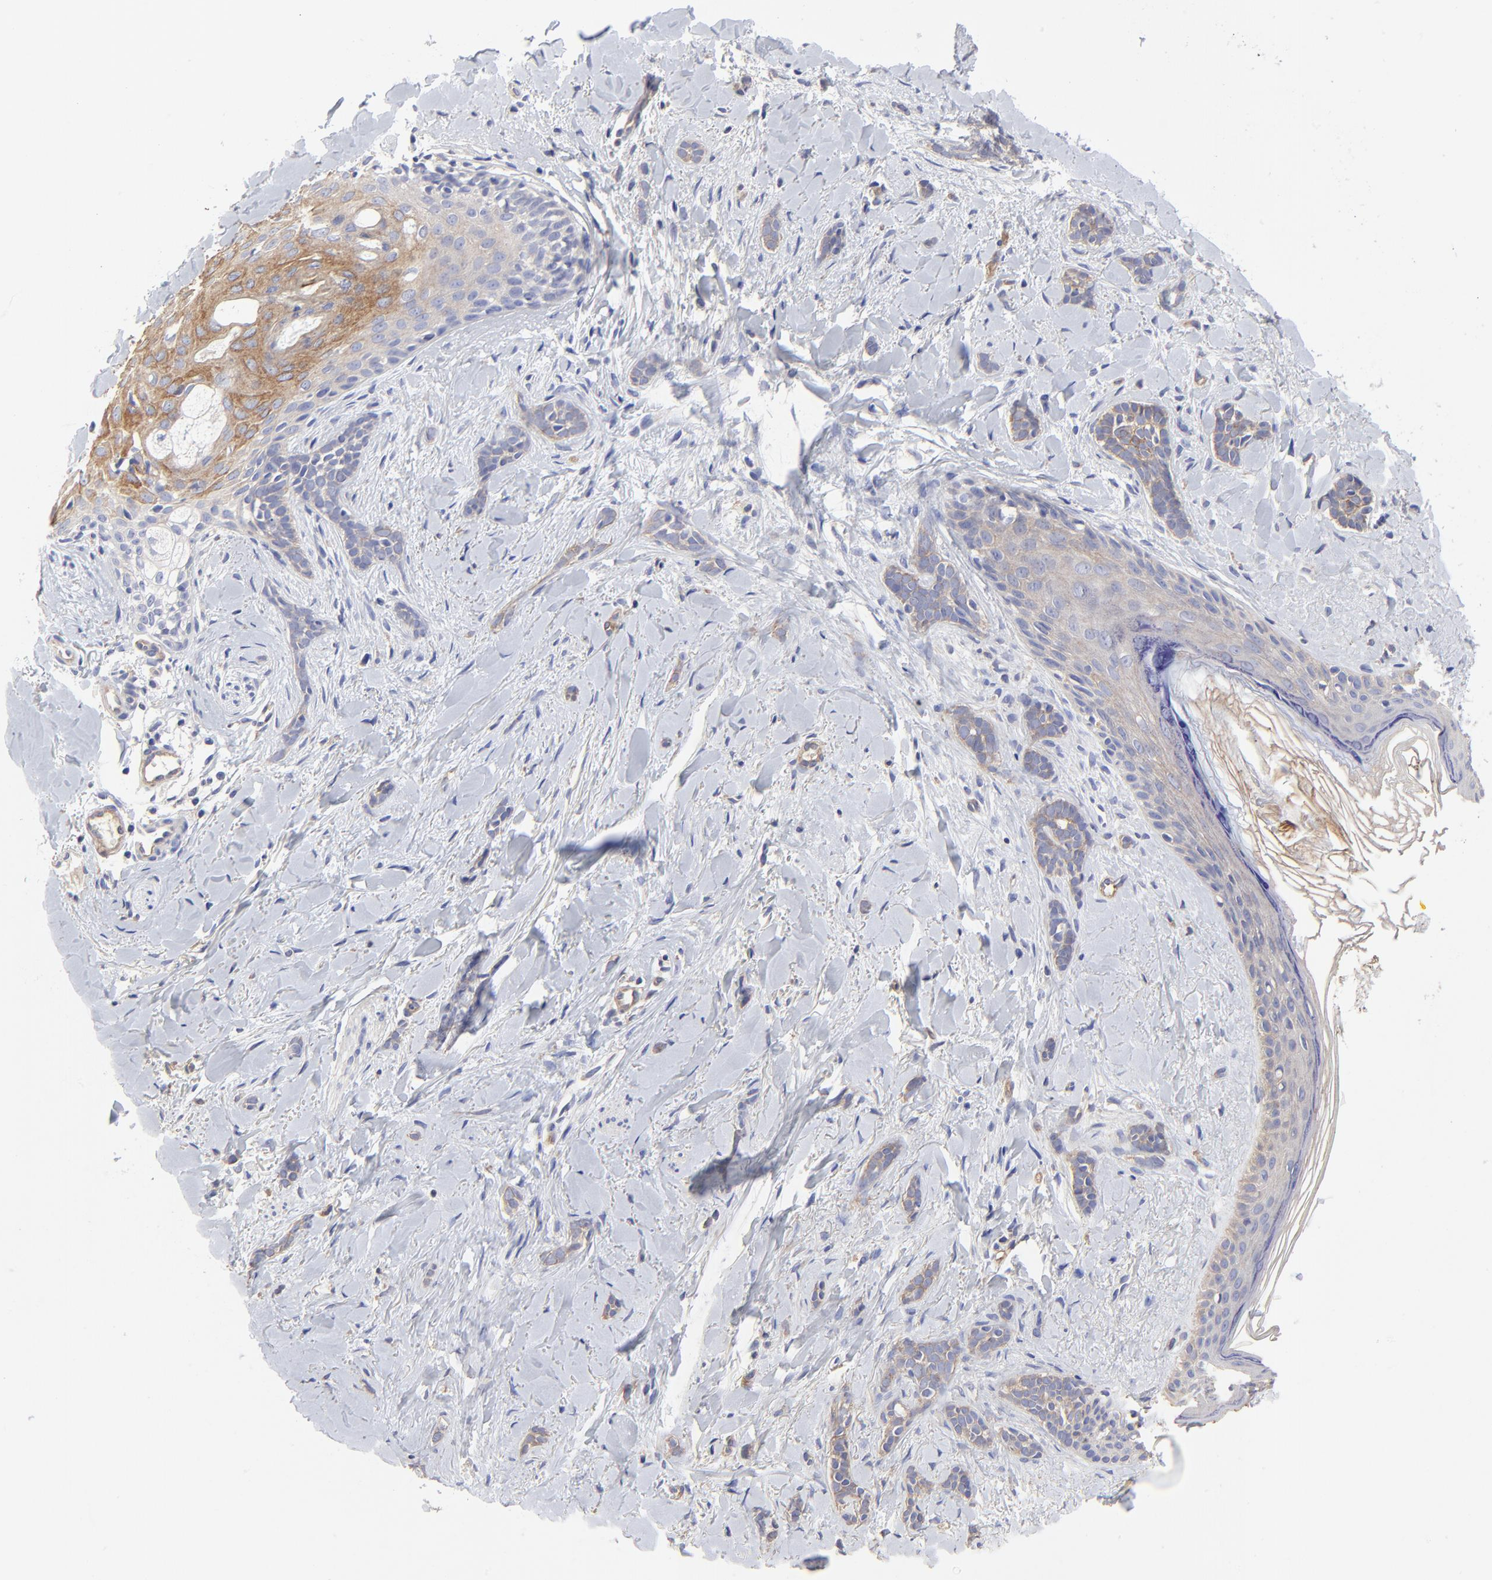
{"staining": {"intensity": "moderate", "quantity": "25%-75%", "location": "cytoplasmic/membranous"}, "tissue": "skin cancer", "cell_type": "Tumor cells", "image_type": "cancer", "snomed": [{"axis": "morphology", "description": "Basal cell carcinoma"}, {"axis": "topography", "description": "Skin"}], "caption": "Immunohistochemical staining of human skin cancer demonstrates medium levels of moderate cytoplasmic/membranous protein staining in approximately 25%-75% of tumor cells.", "gene": "SULF2", "patient": {"sex": "female", "age": 37}}